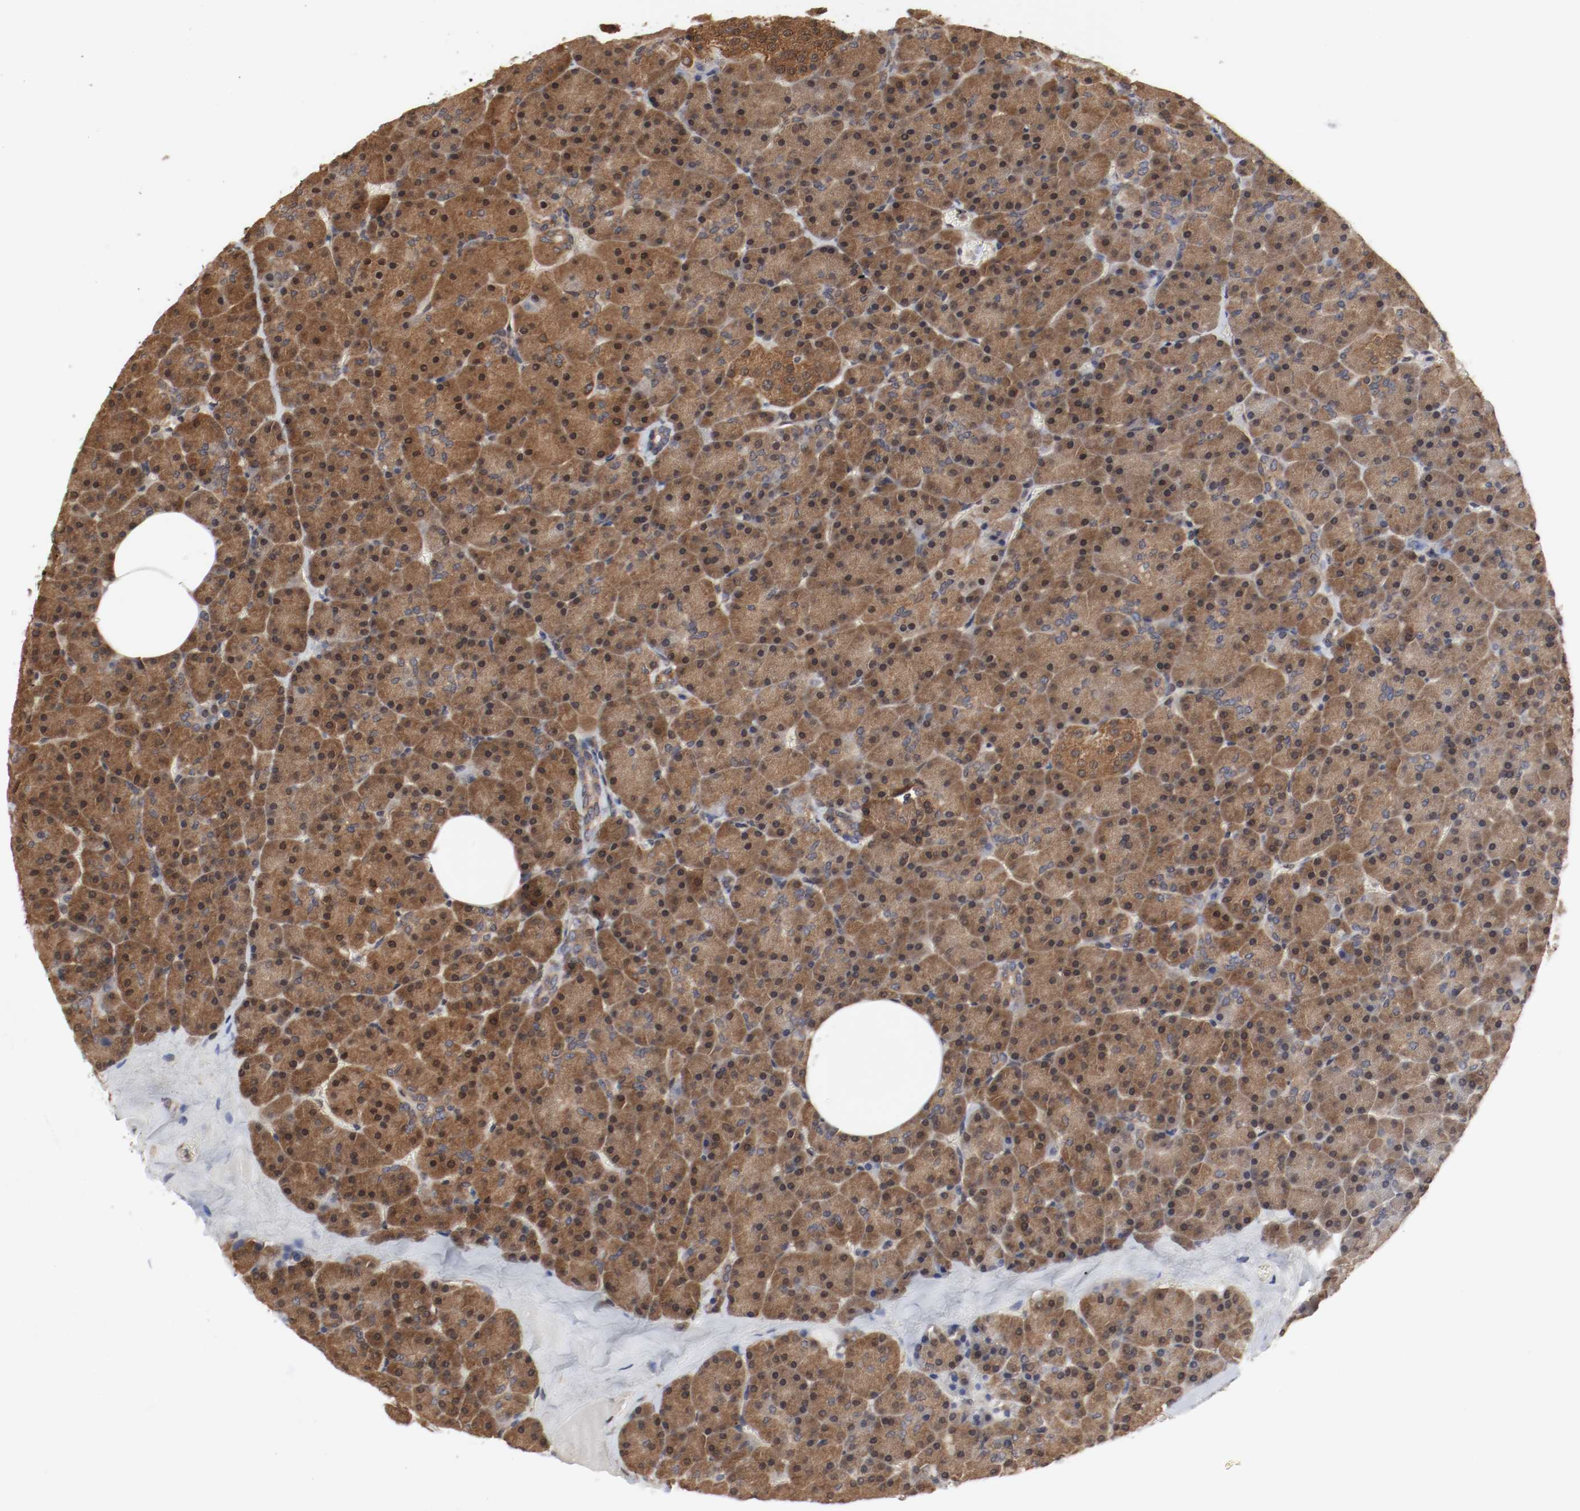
{"staining": {"intensity": "moderate", "quantity": ">75%", "location": "cytoplasmic/membranous,nuclear"}, "tissue": "pancreas", "cell_type": "Exocrine glandular cells", "image_type": "normal", "snomed": [{"axis": "morphology", "description": "Normal tissue, NOS"}, {"axis": "topography", "description": "Pancreas"}], "caption": "Immunohistochemical staining of normal pancreas displays >75% levels of moderate cytoplasmic/membranous,nuclear protein positivity in approximately >75% of exocrine glandular cells. Nuclei are stained in blue.", "gene": "AFG3L2", "patient": {"sex": "female", "age": 35}}